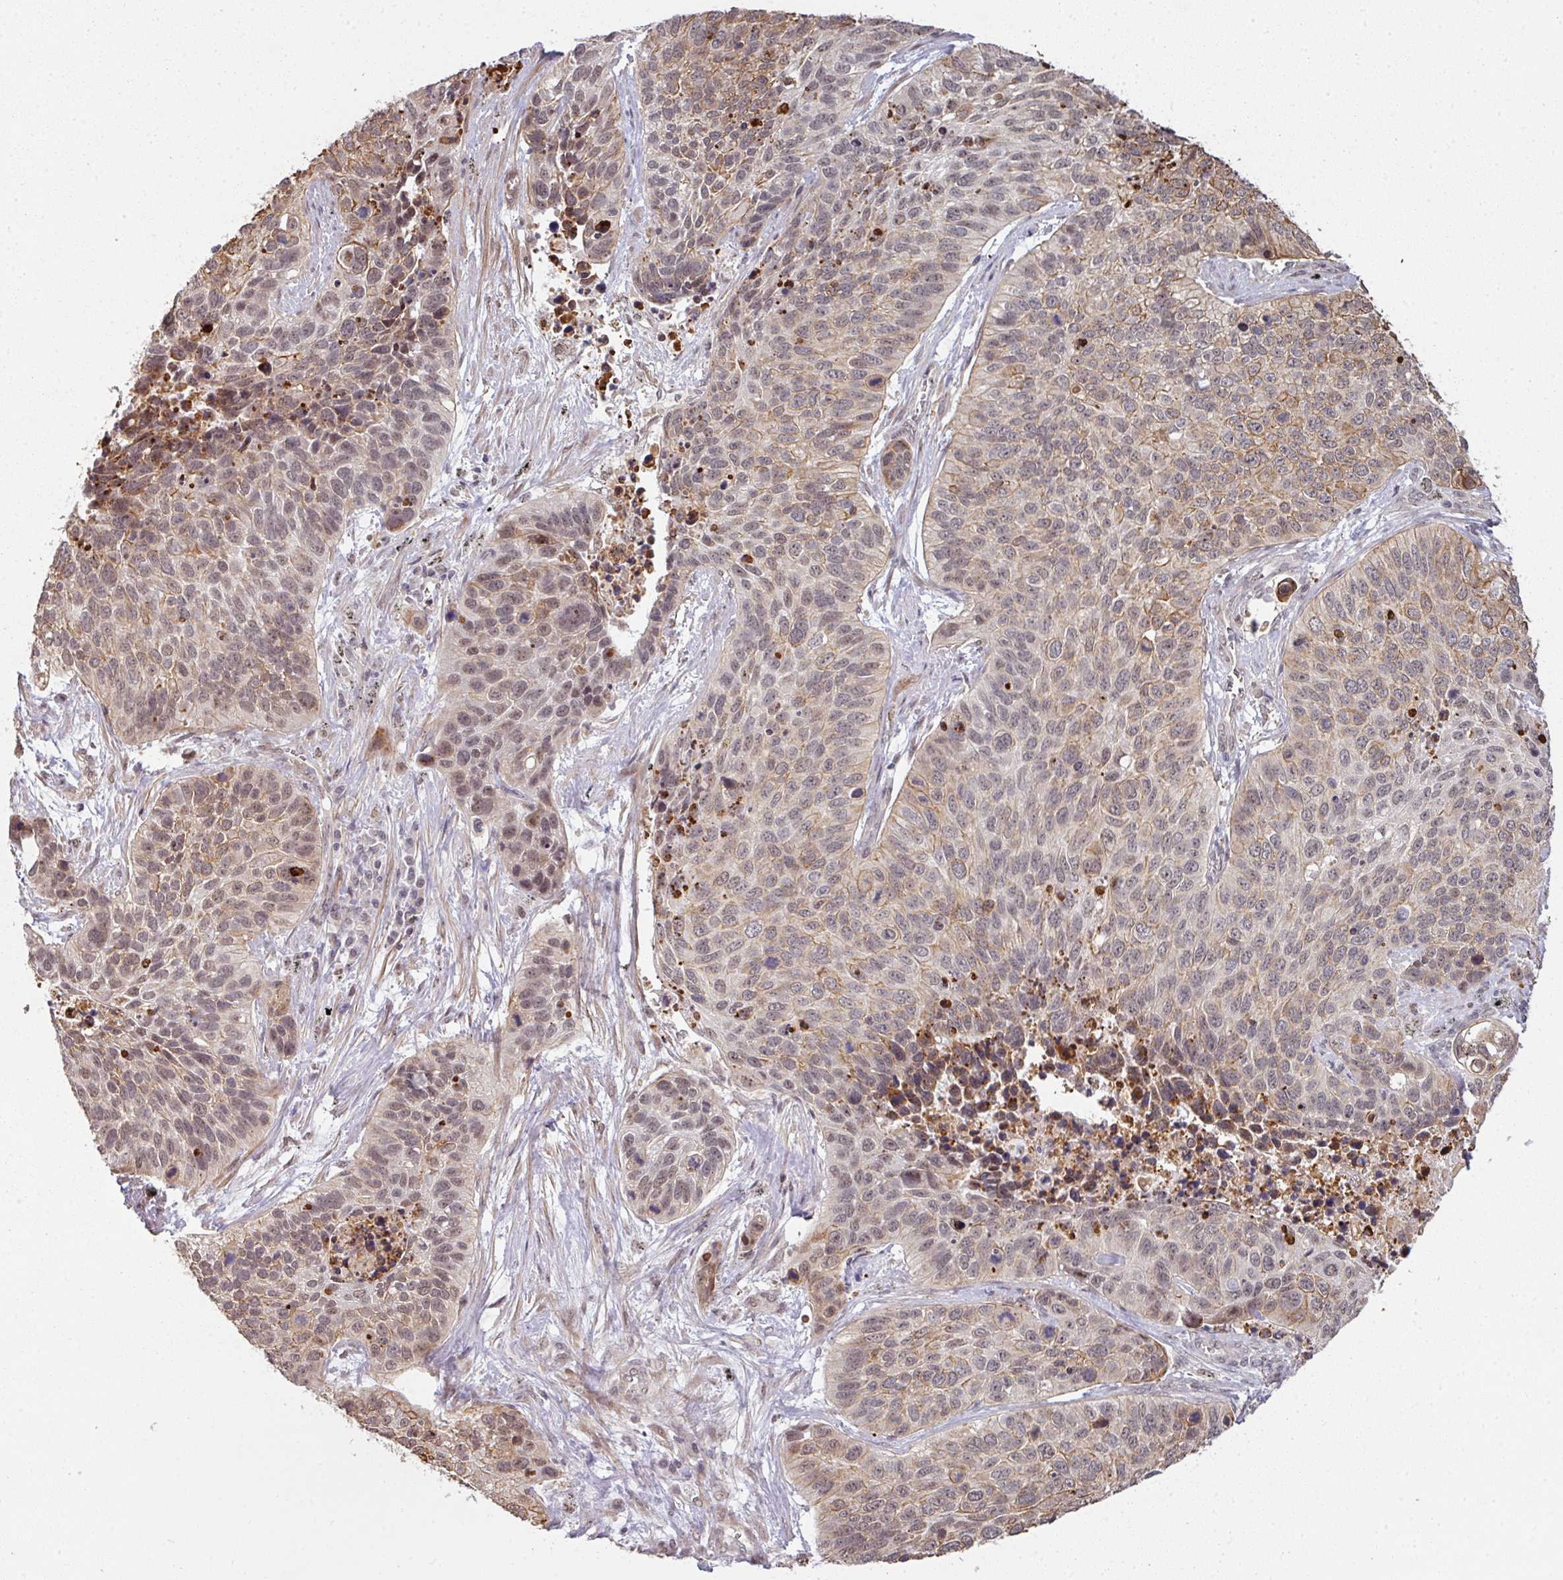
{"staining": {"intensity": "weak", "quantity": "25%-75%", "location": "cytoplasmic/membranous,nuclear"}, "tissue": "lung cancer", "cell_type": "Tumor cells", "image_type": "cancer", "snomed": [{"axis": "morphology", "description": "Squamous cell carcinoma, NOS"}, {"axis": "topography", "description": "Lung"}], "caption": "IHC image of human lung cancer (squamous cell carcinoma) stained for a protein (brown), which displays low levels of weak cytoplasmic/membranous and nuclear staining in approximately 25%-75% of tumor cells.", "gene": "GTF2H3", "patient": {"sex": "male", "age": 62}}